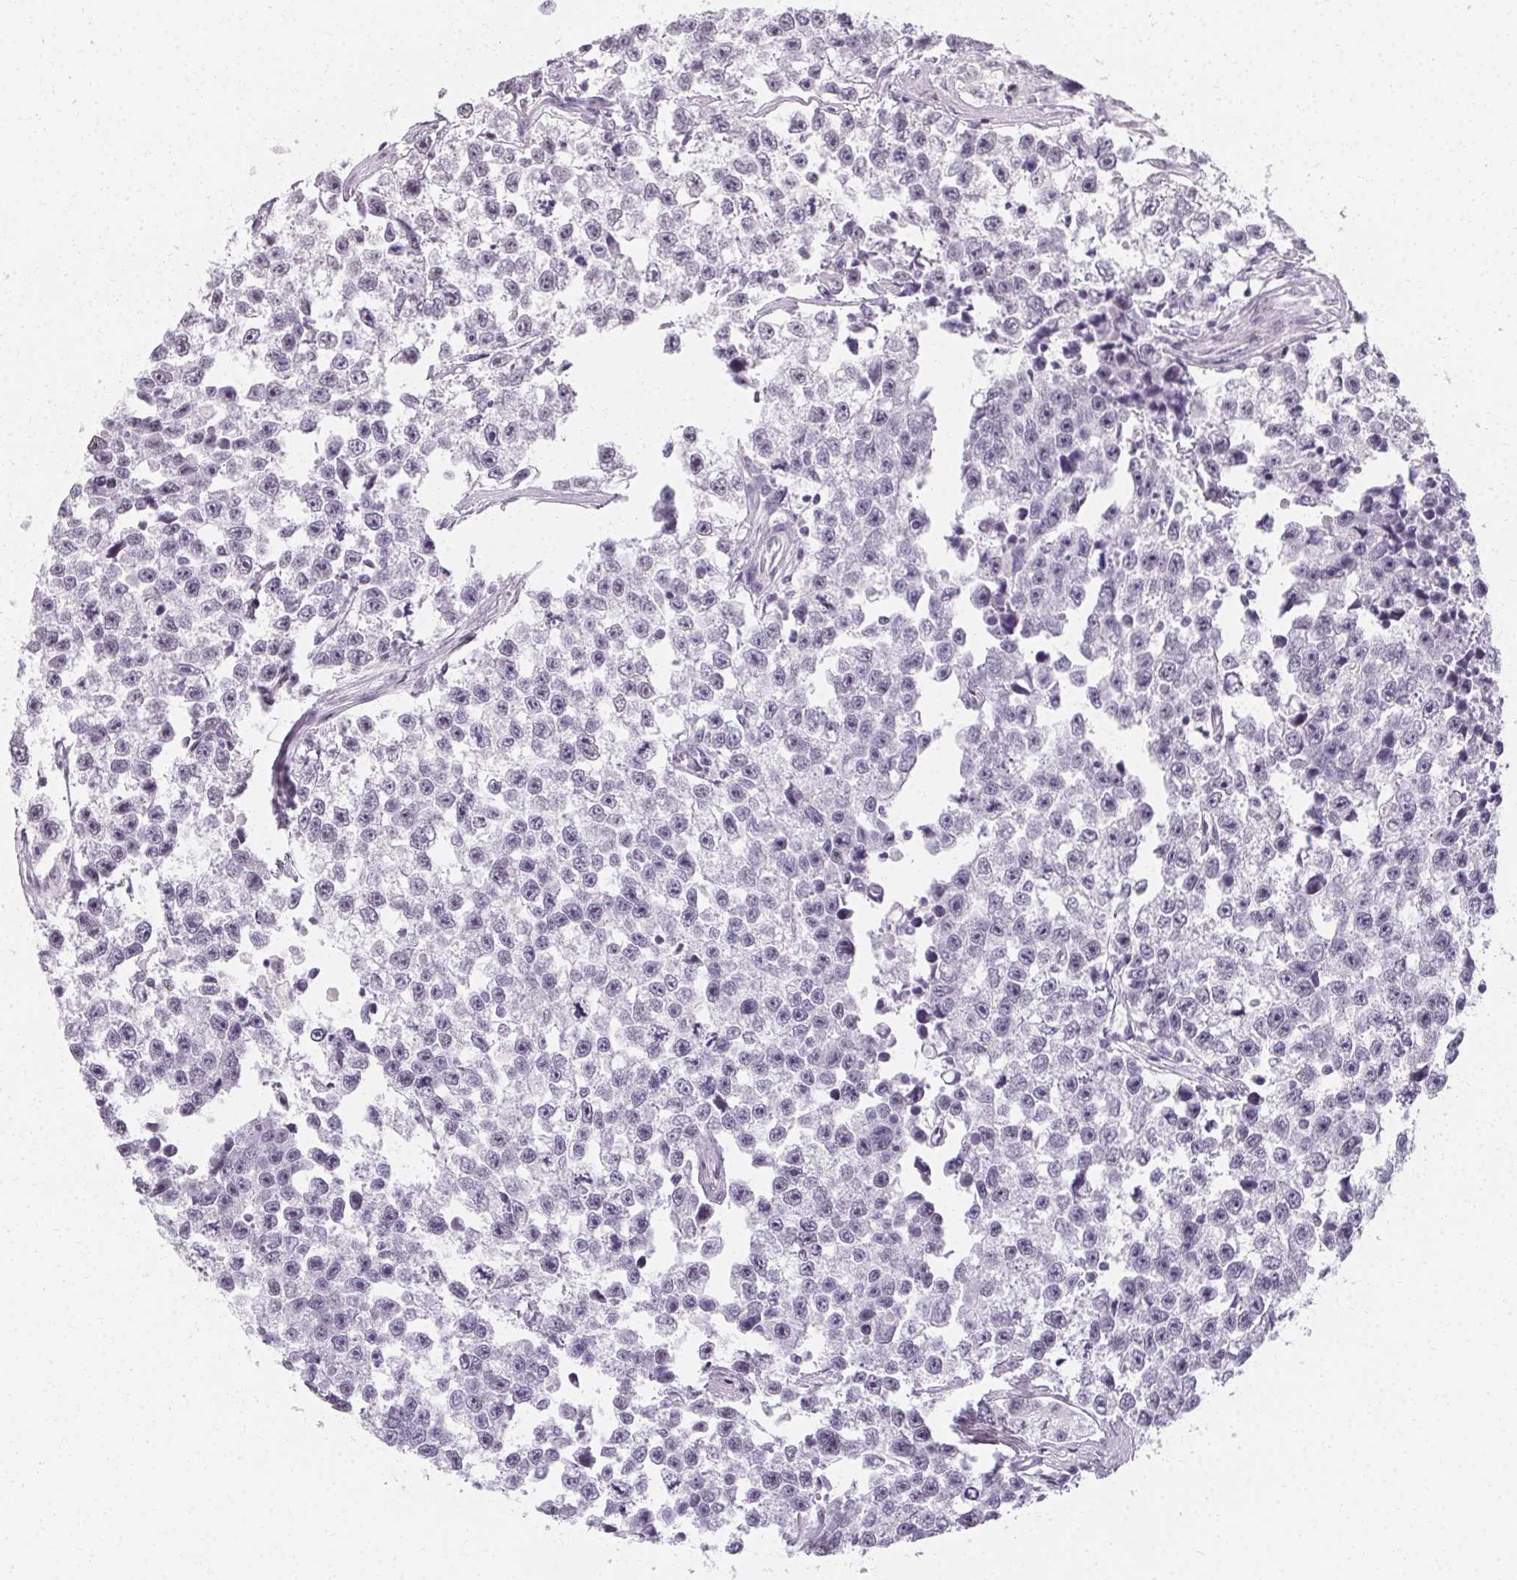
{"staining": {"intensity": "negative", "quantity": "none", "location": "none"}, "tissue": "testis cancer", "cell_type": "Tumor cells", "image_type": "cancer", "snomed": [{"axis": "morphology", "description": "Seminoma, NOS"}, {"axis": "topography", "description": "Testis"}], "caption": "Image shows no significant protein staining in tumor cells of seminoma (testis).", "gene": "SYNPR", "patient": {"sex": "male", "age": 26}}